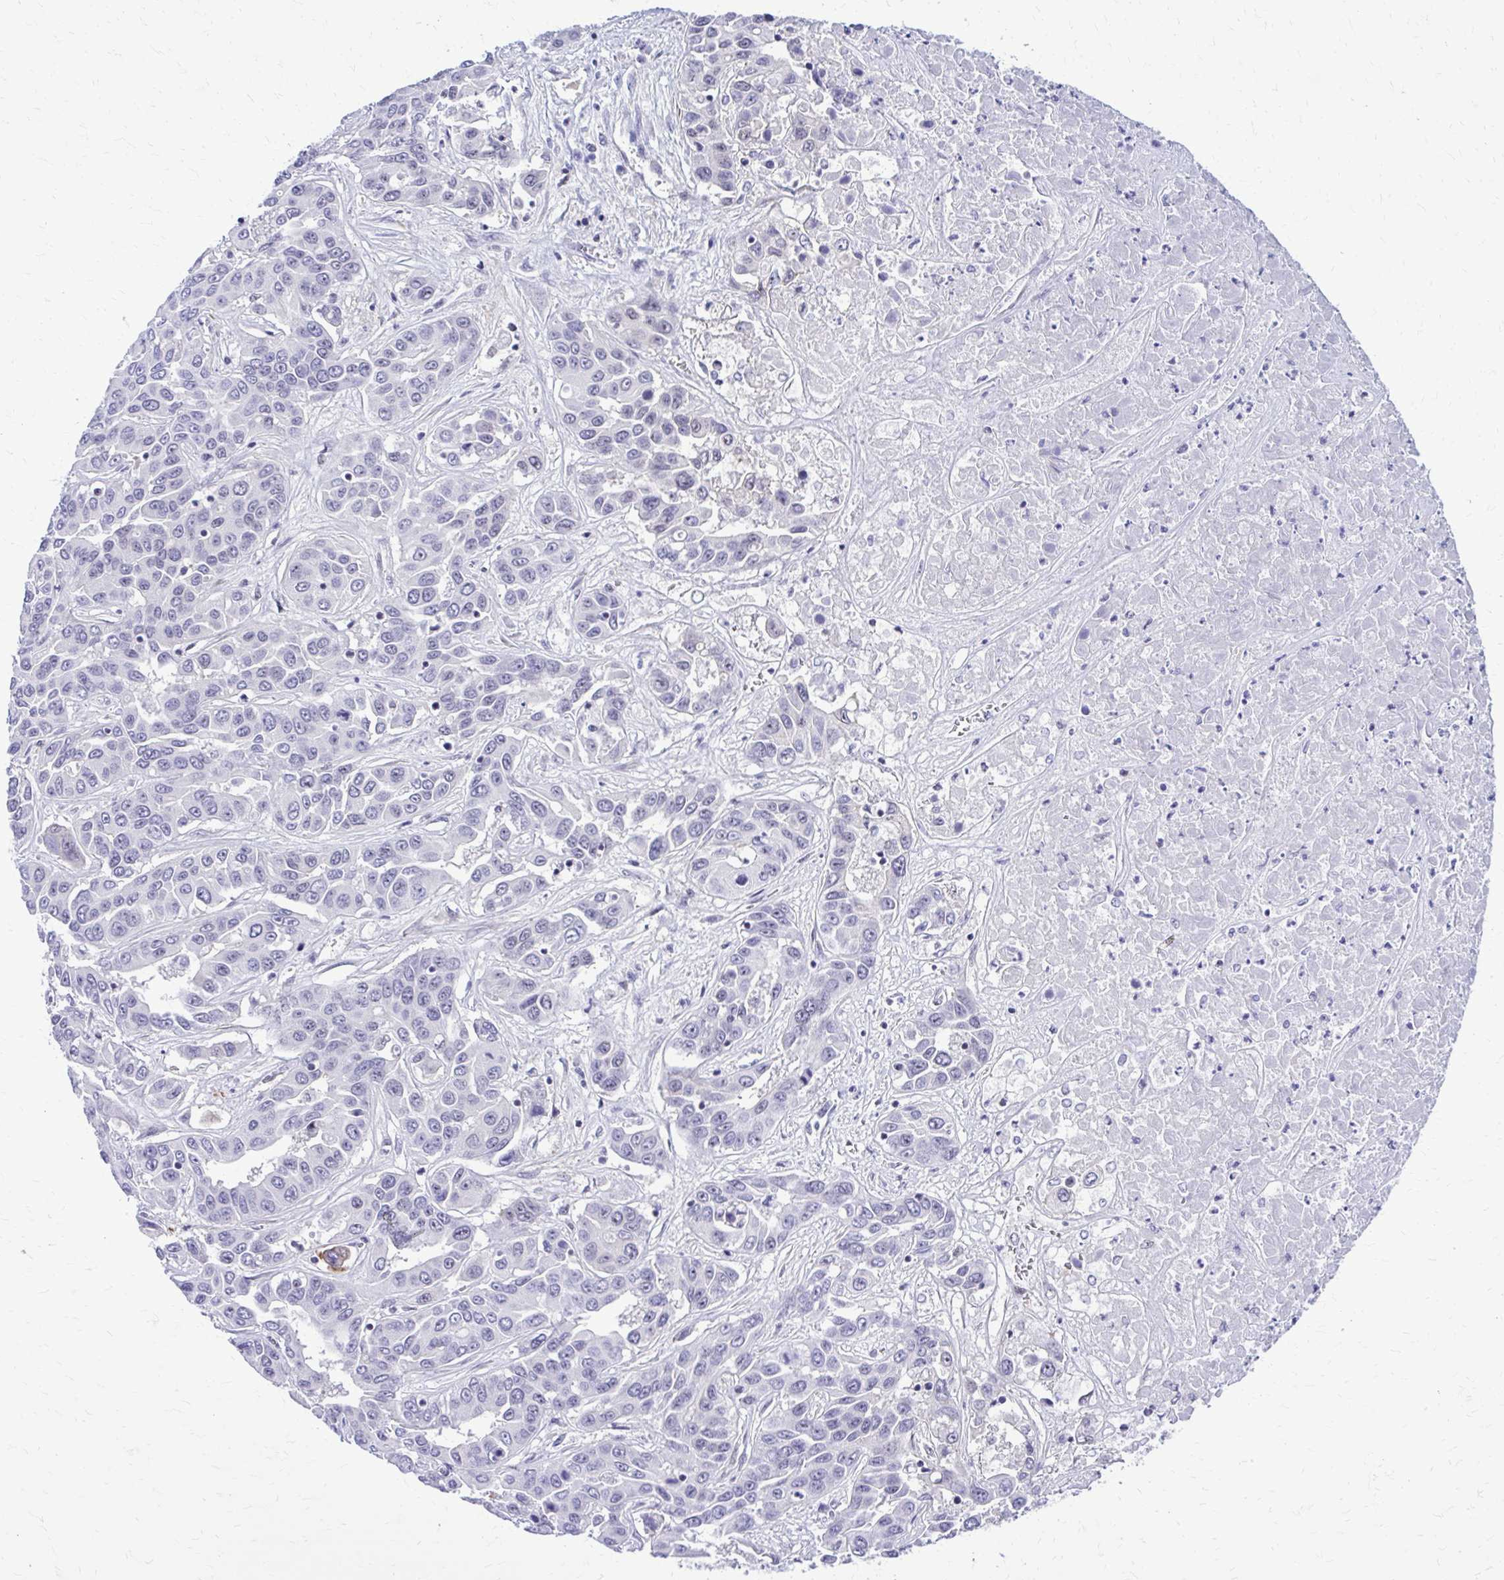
{"staining": {"intensity": "negative", "quantity": "none", "location": "none"}, "tissue": "liver cancer", "cell_type": "Tumor cells", "image_type": "cancer", "snomed": [{"axis": "morphology", "description": "Cholangiocarcinoma"}, {"axis": "topography", "description": "Liver"}], "caption": "This is a micrograph of immunohistochemistry (IHC) staining of liver cholangiocarcinoma, which shows no staining in tumor cells.", "gene": "RASL11B", "patient": {"sex": "female", "age": 52}}